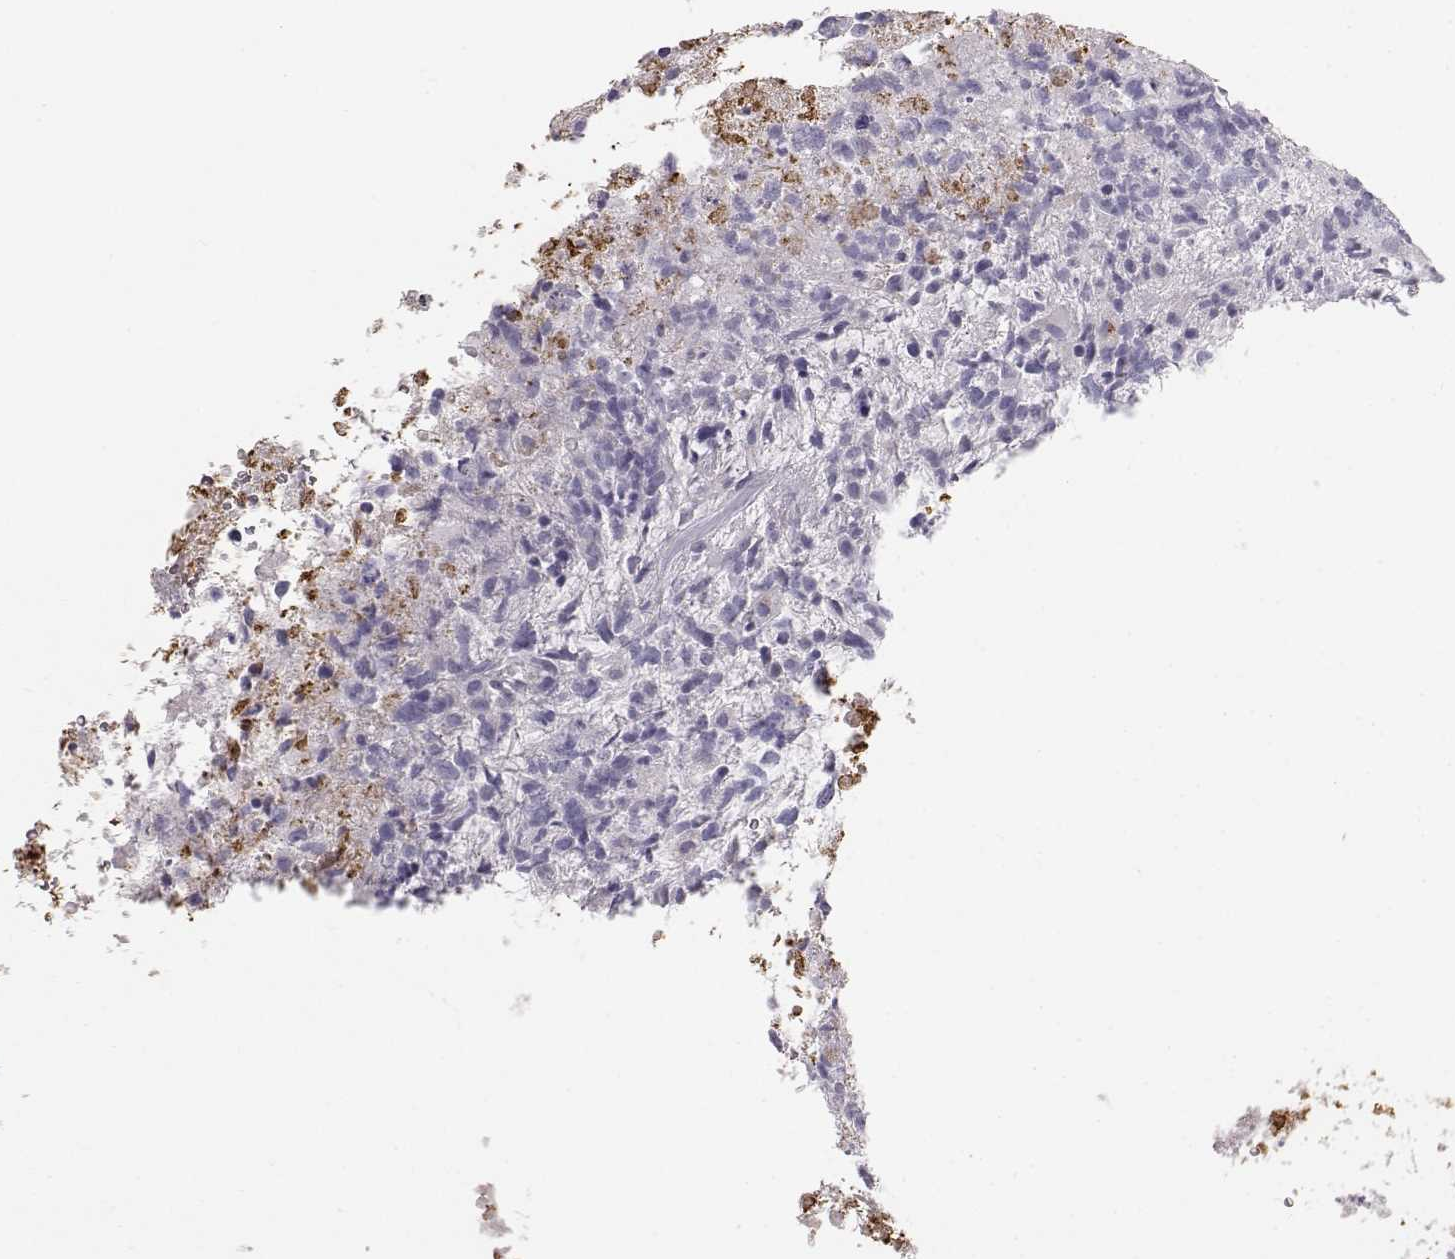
{"staining": {"intensity": "negative", "quantity": "none", "location": "none"}, "tissue": "glioma", "cell_type": "Tumor cells", "image_type": "cancer", "snomed": [{"axis": "morphology", "description": "Glioma, malignant, High grade"}, {"axis": "topography", "description": "Brain"}], "caption": "Histopathology image shows no significant protein expression in tumor cells of glioma.", "gene": "KRTAP16-1", "patient": {"sex": "female", "age": 71}}